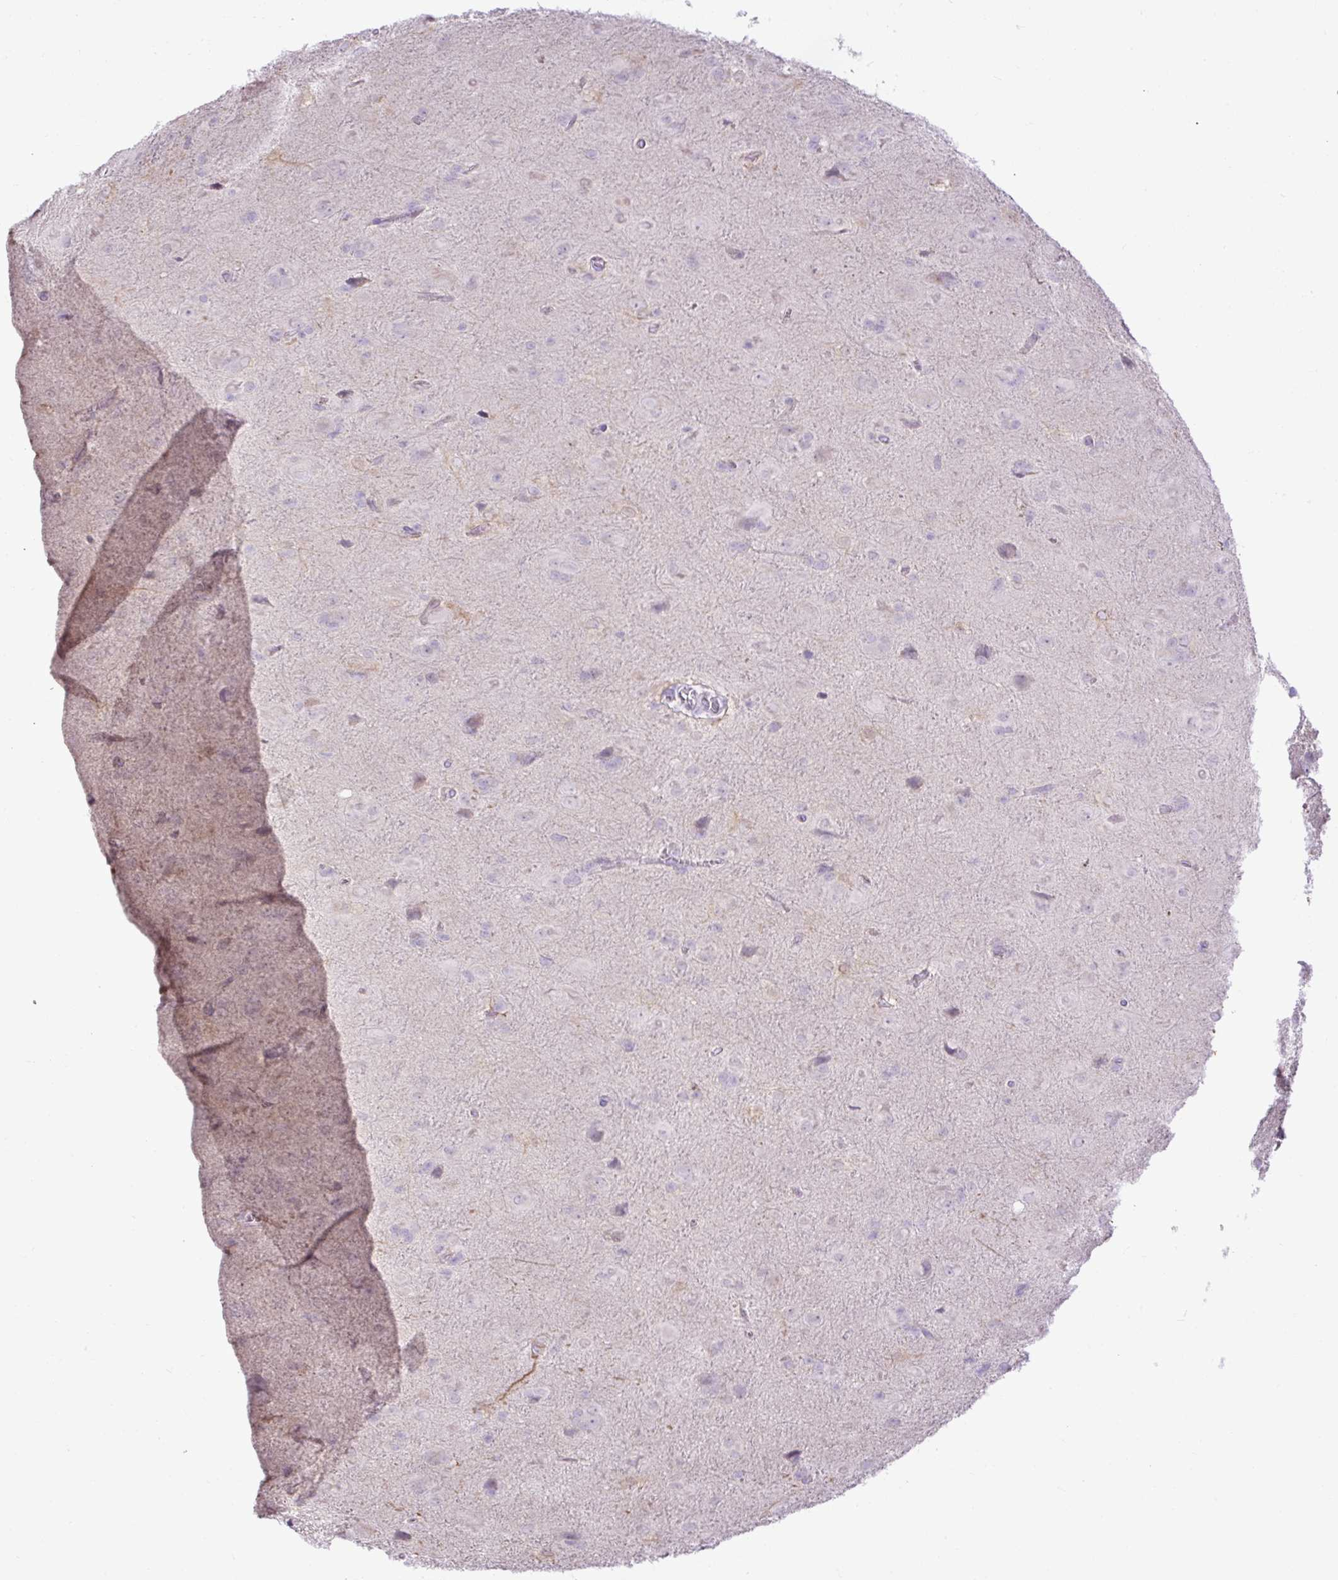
{"staining": {"intensity": "negative", "quantity": "none", "location": "none"}, "tissue": "glioma", "cell_type": "Tumor cells", "image_type": "cancer", "snomed": [{"axis": "morphology", "description": "Glioma, malignant, Low grade"}, {"axis": "topography", "description": "Brain"}], "caption": "DAB (3,3'-diaminobenzidine) immunohistochemical staining of malignant glioma (low-grade) reveals no significant staining in tumor cells. Nuclei are stained in blue.", "gene": "SPTBN5", "patient": {"sex": "male", "age": 58}}